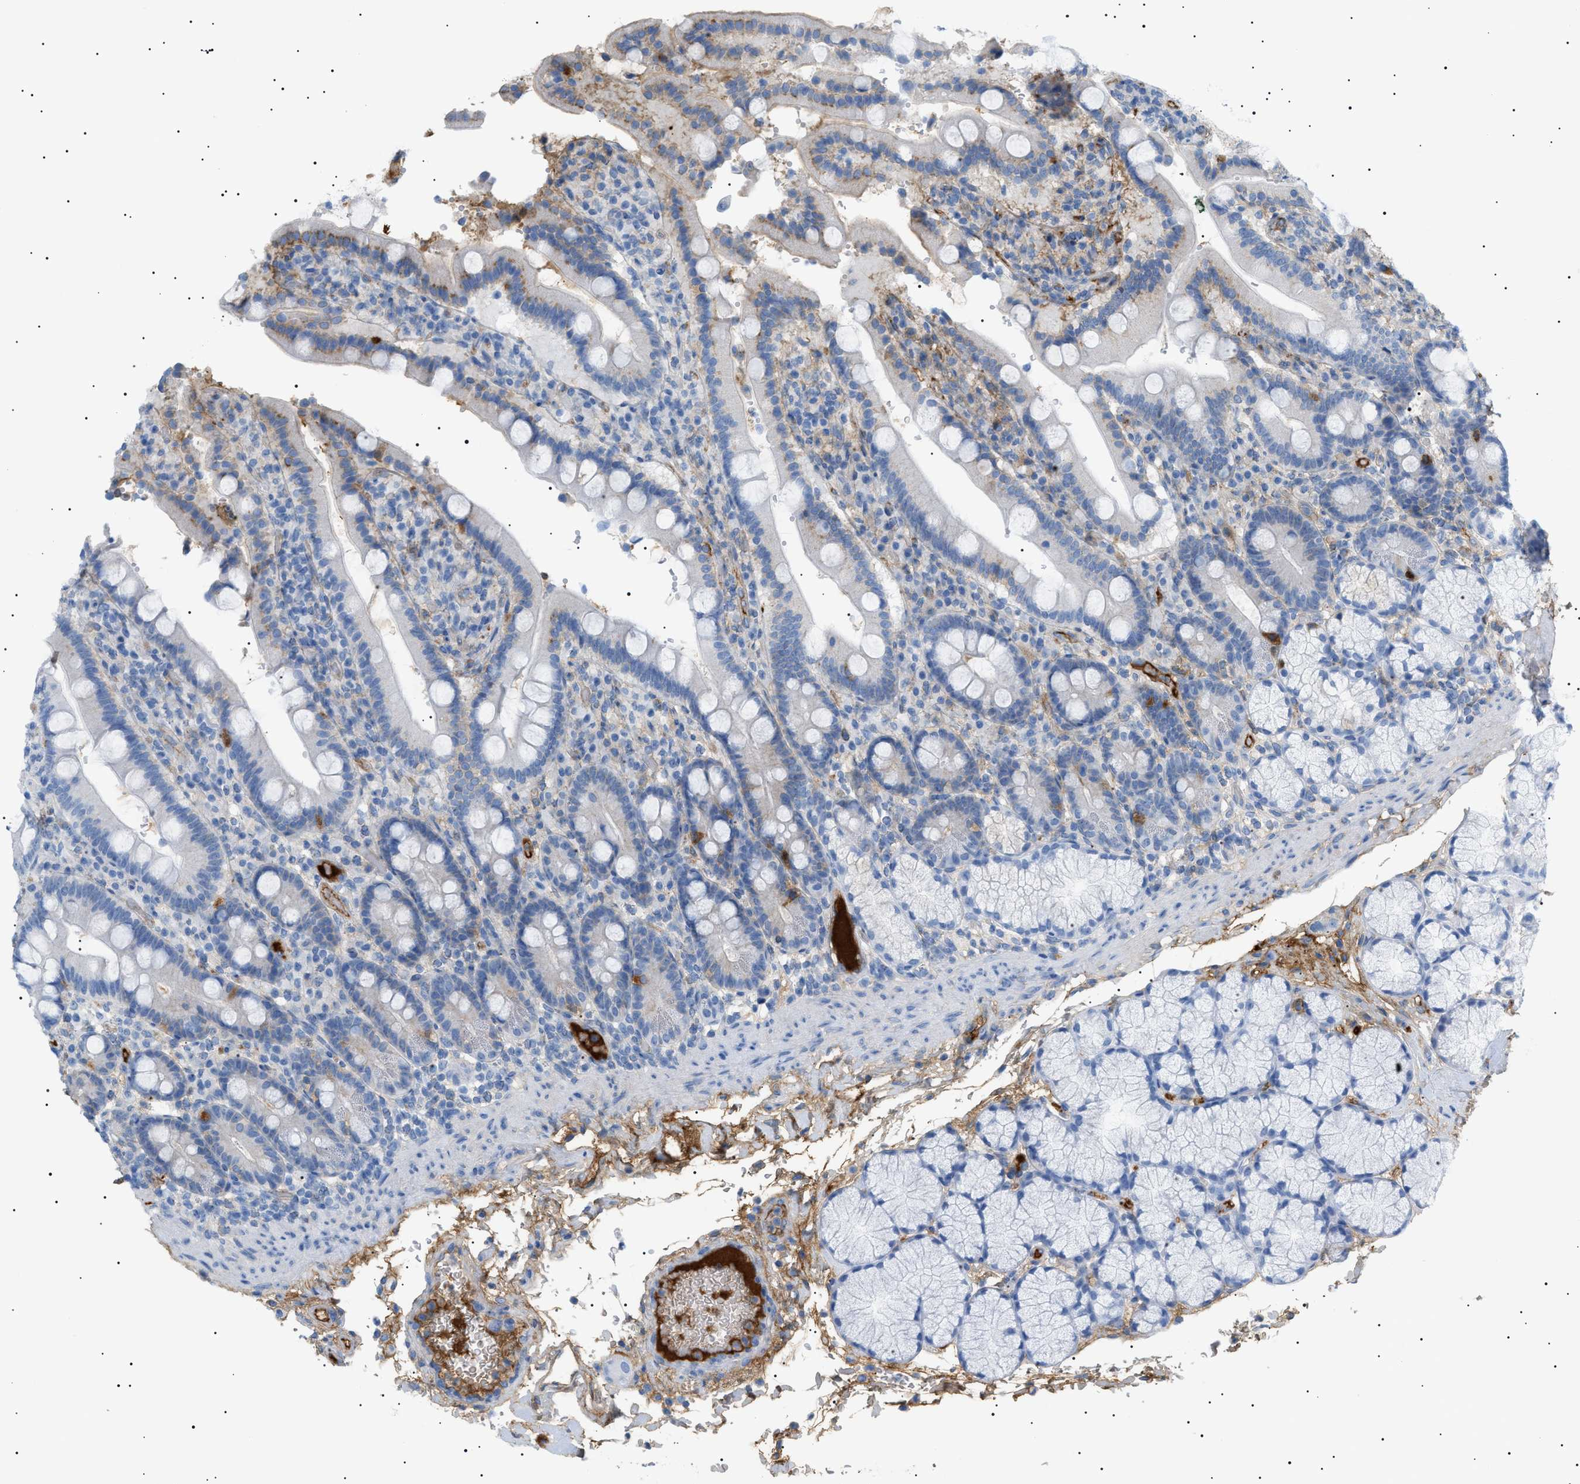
{"staining": {"intensity": "negative", "quantity": "none", "location": "none"}, "tissue": "duodenum", "cell_type": "Glandular cells", "image_type": "normal", "snomed": [{"axis": "morphology", "description": "Normal tissue, NOS"}, {"axis": "topography", "description": "Small intestine, NOS"}], "caption": "Human duodenum stained for a protein using immunohistochemistry (IHC) demonstrates no positivity in glandular cells.", "gene": "LPA", "patient": {"sex": "female", "age": 71}}